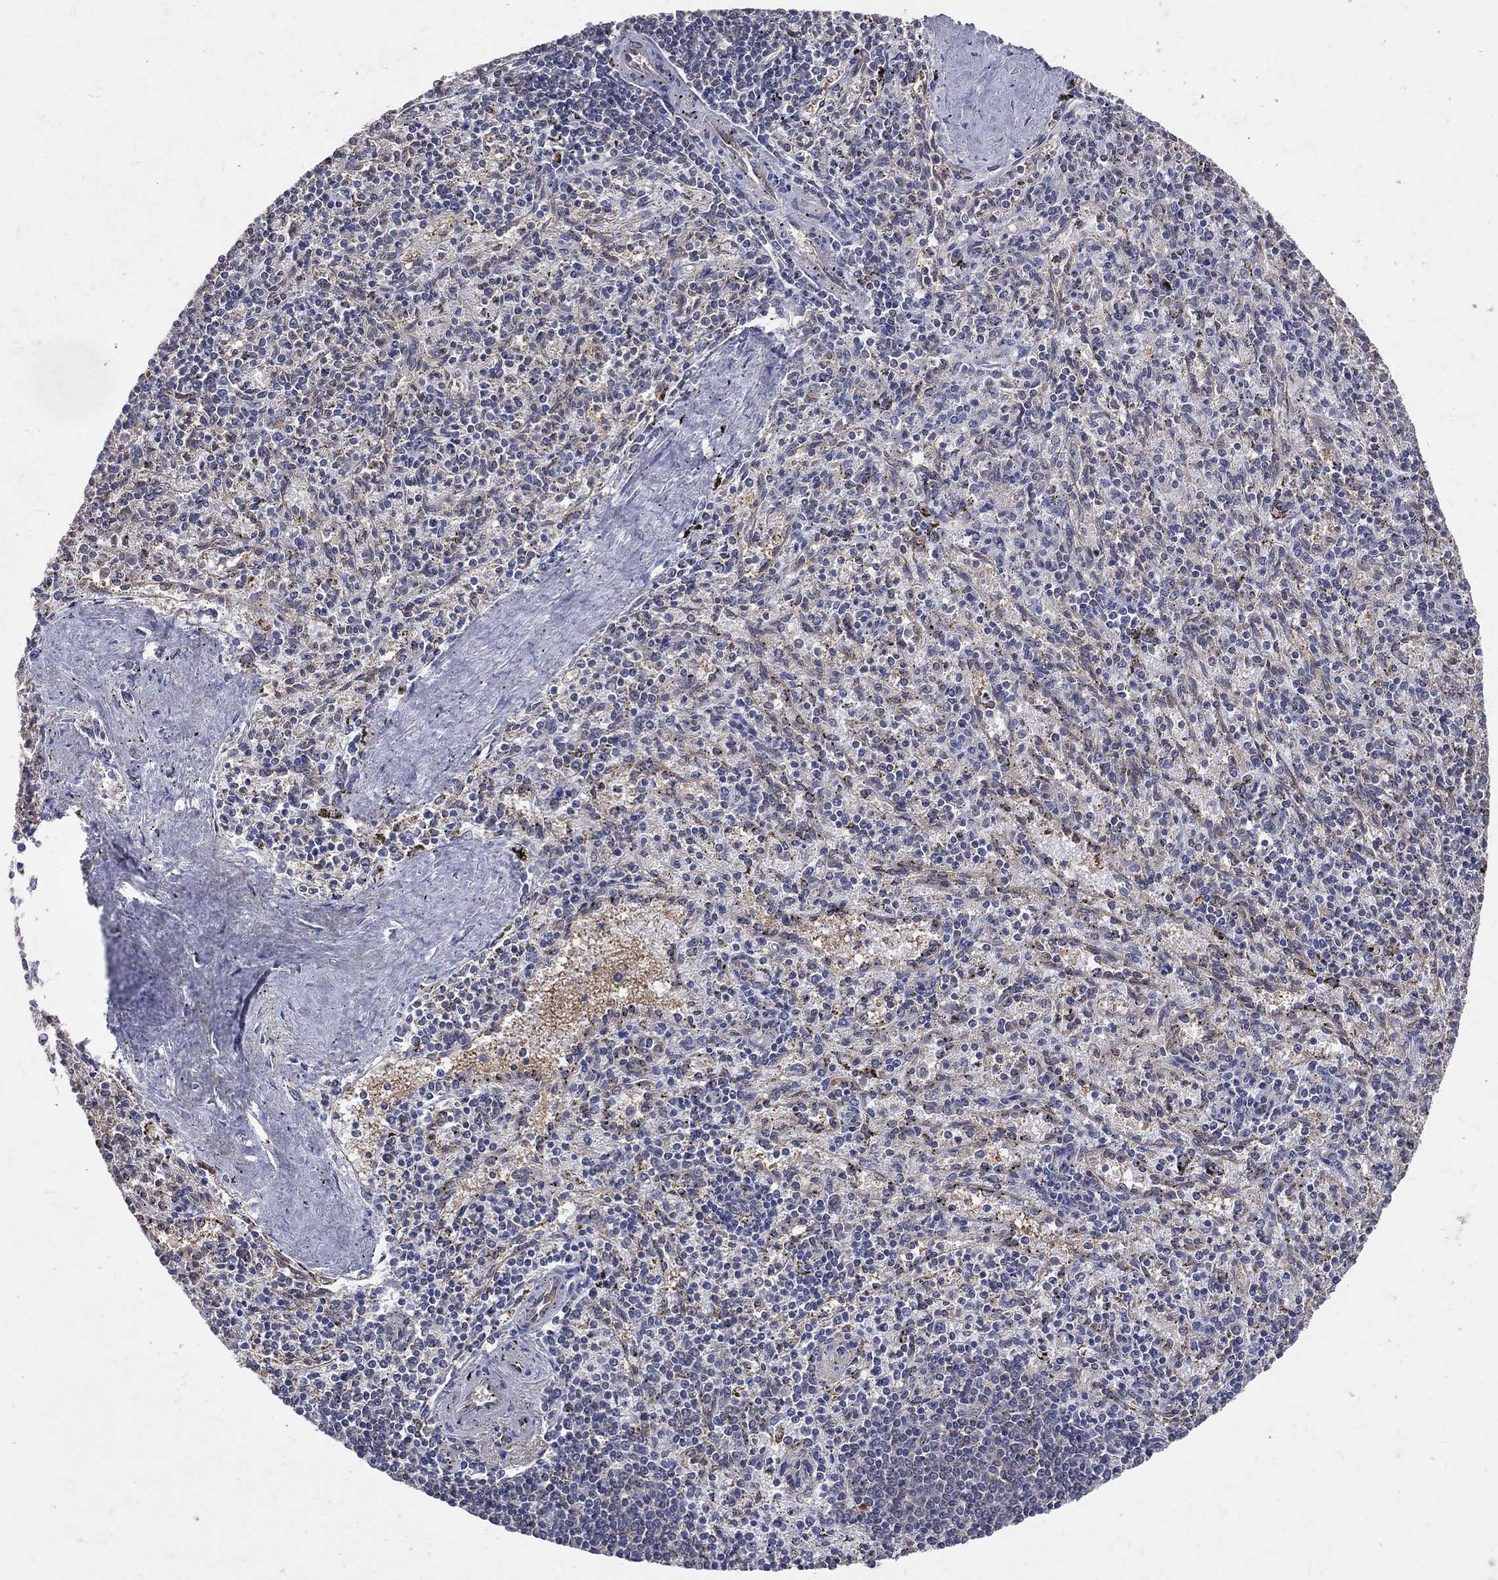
{"staining": {"intensity": "weak", "quantity": "<25%", "location": "nuclear"}, "tissue": "spleen", "cell_type": "Cells in red pulp", "image_type": "normal", "snomed": [{"axis": "morphology", "description": "Normal tissue, NOS"}, {"axis": "topography", "description": "Spleen"}], "caption": "This is a micrograph of IHC staining of unremarkable spleen, which shows no staining in cells in red pulp.", "gene": "GMPR2", "patient": {"sex": "female", "age": 37}}